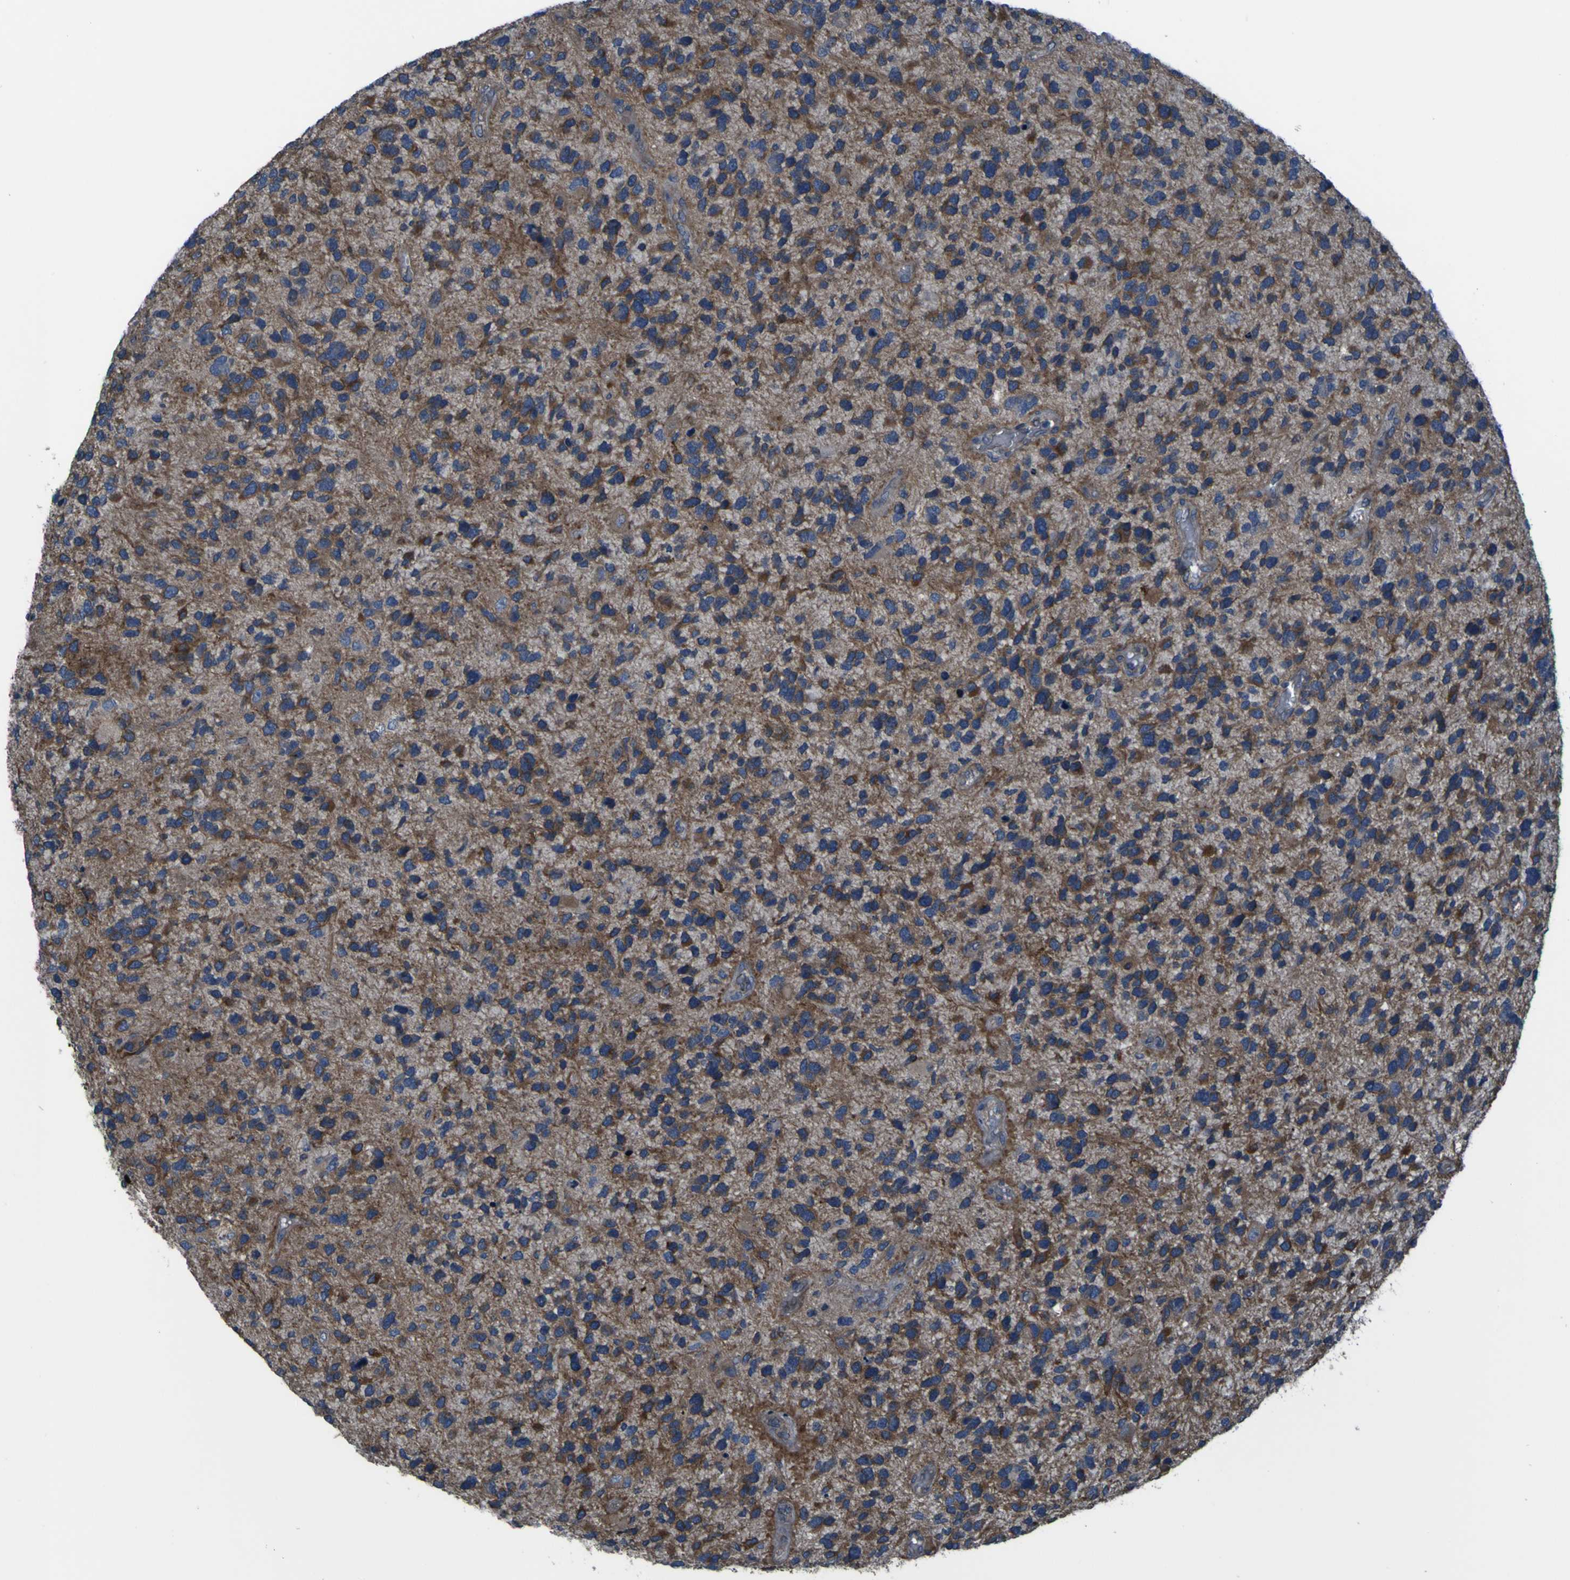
{"staining": {"intensity": "moderate", "quantity": ">75%", "location": "cytoplasmic/membranous"}, "tissue": "glioma", "cell_type": "Tumor cells", "image_type": "cancer", "snomed": [{"axis": "morphology", "description": "Glioma, malignant, High grade"}, {"axis": "topography", "description": "Brain"}], "caption": "Protein expression analysis of malignant glioma (high-grade) demonstrates moderate cytoplasmic/membranous staining in approximately >75% of tumor cells.", "gene": "GRAMD1A", "patient": {"sex": "female", "age": 58}}